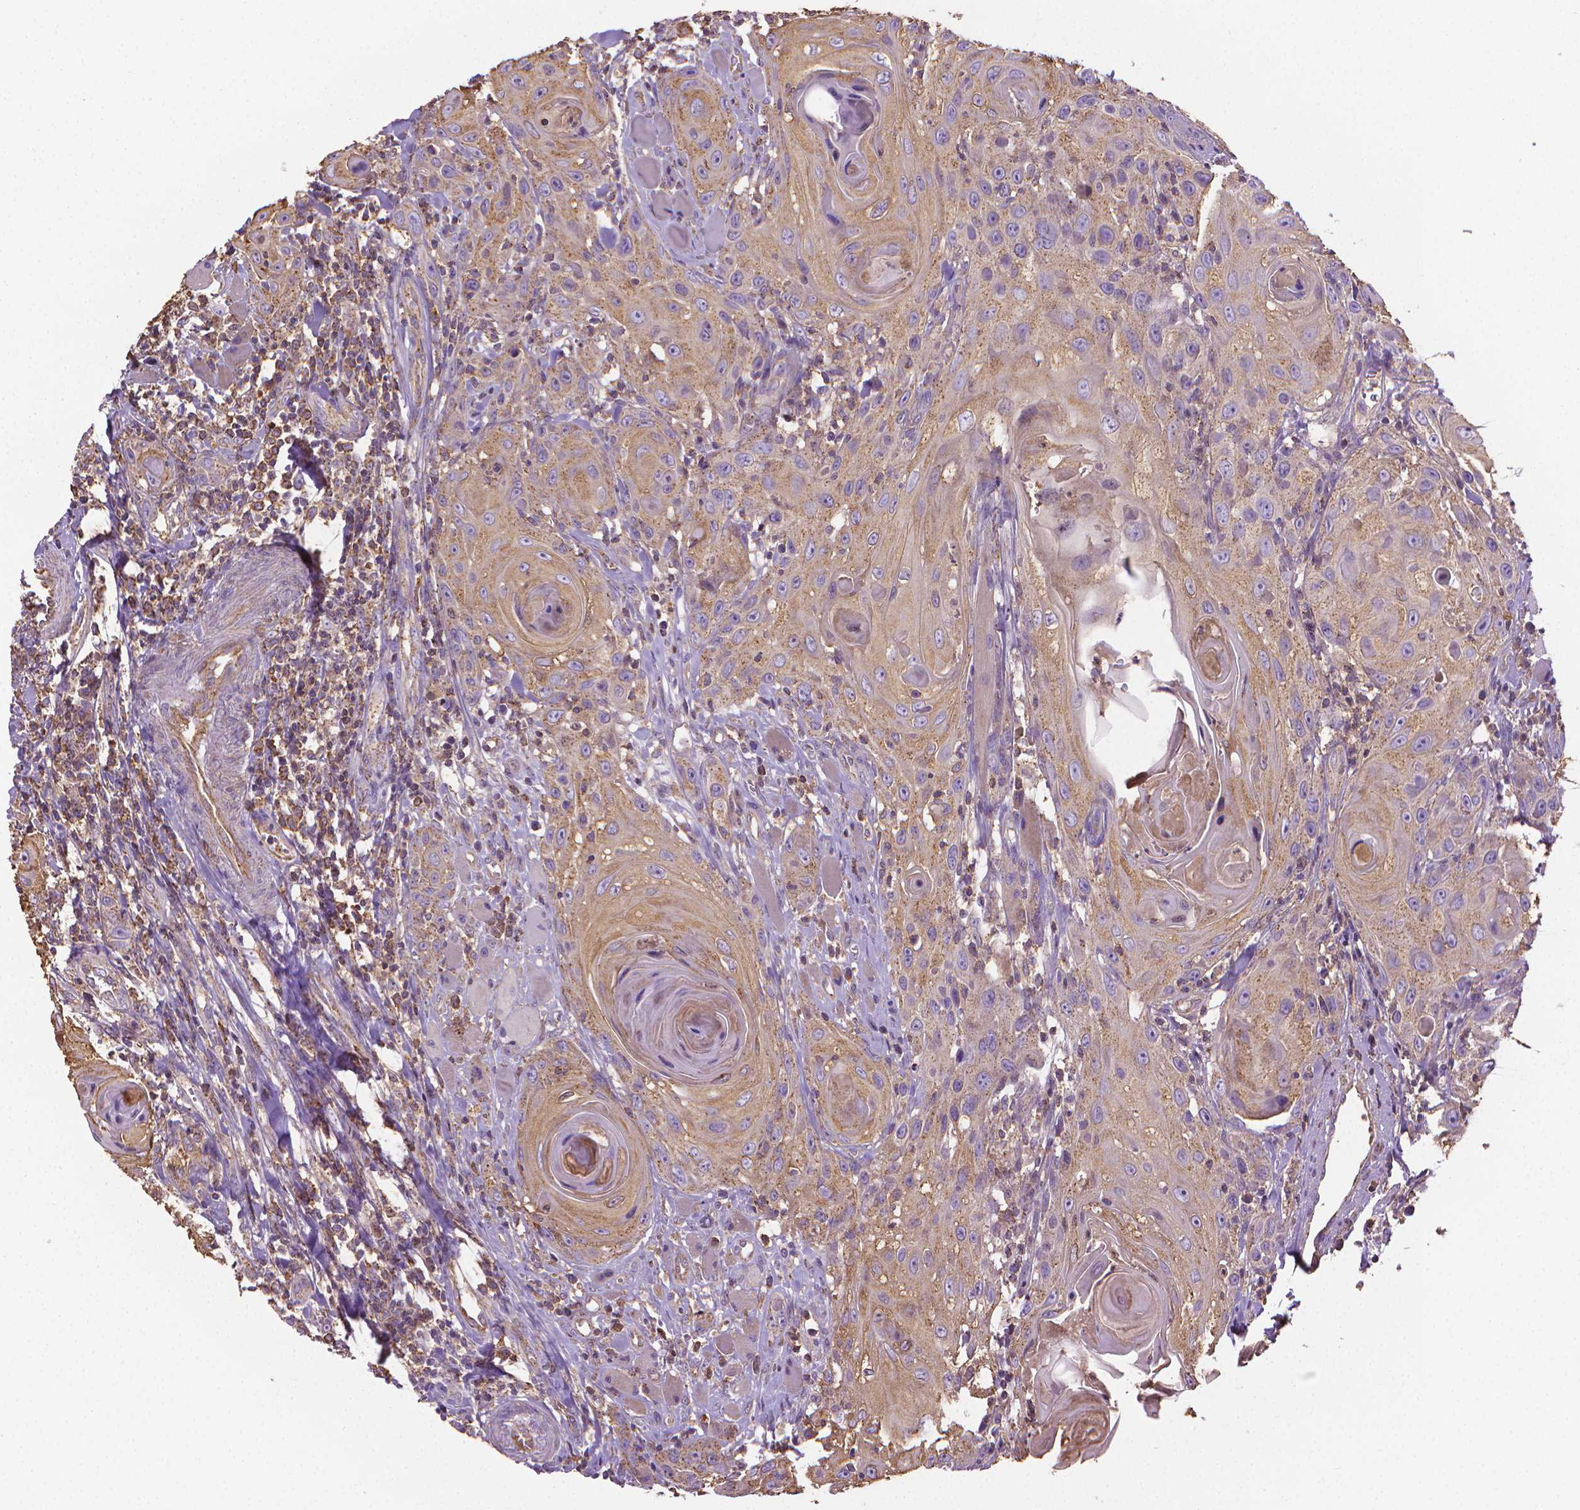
{"staining": {"intensity": "weak", "quantity": ">75%", "location": "cytoplasmic/membranous"}, "tissue": "head and neck cancer", "cell_type": "Tumor cells", "image_type": "cancer", "snomed": [{"axis": "morphology", "description": "Squamous cell carcinoma, NOS"}, {"axis": "topography", "description": "Head-Neck"}], "caption": "Head and neck cancer tissue reveals weak cytoplasmic/membranous staining in approximately >75% of tumor cells, visualized by immunohistochemistry.", "gene": "SLC51B", "patient": {"sex": "female", "age": 80}}